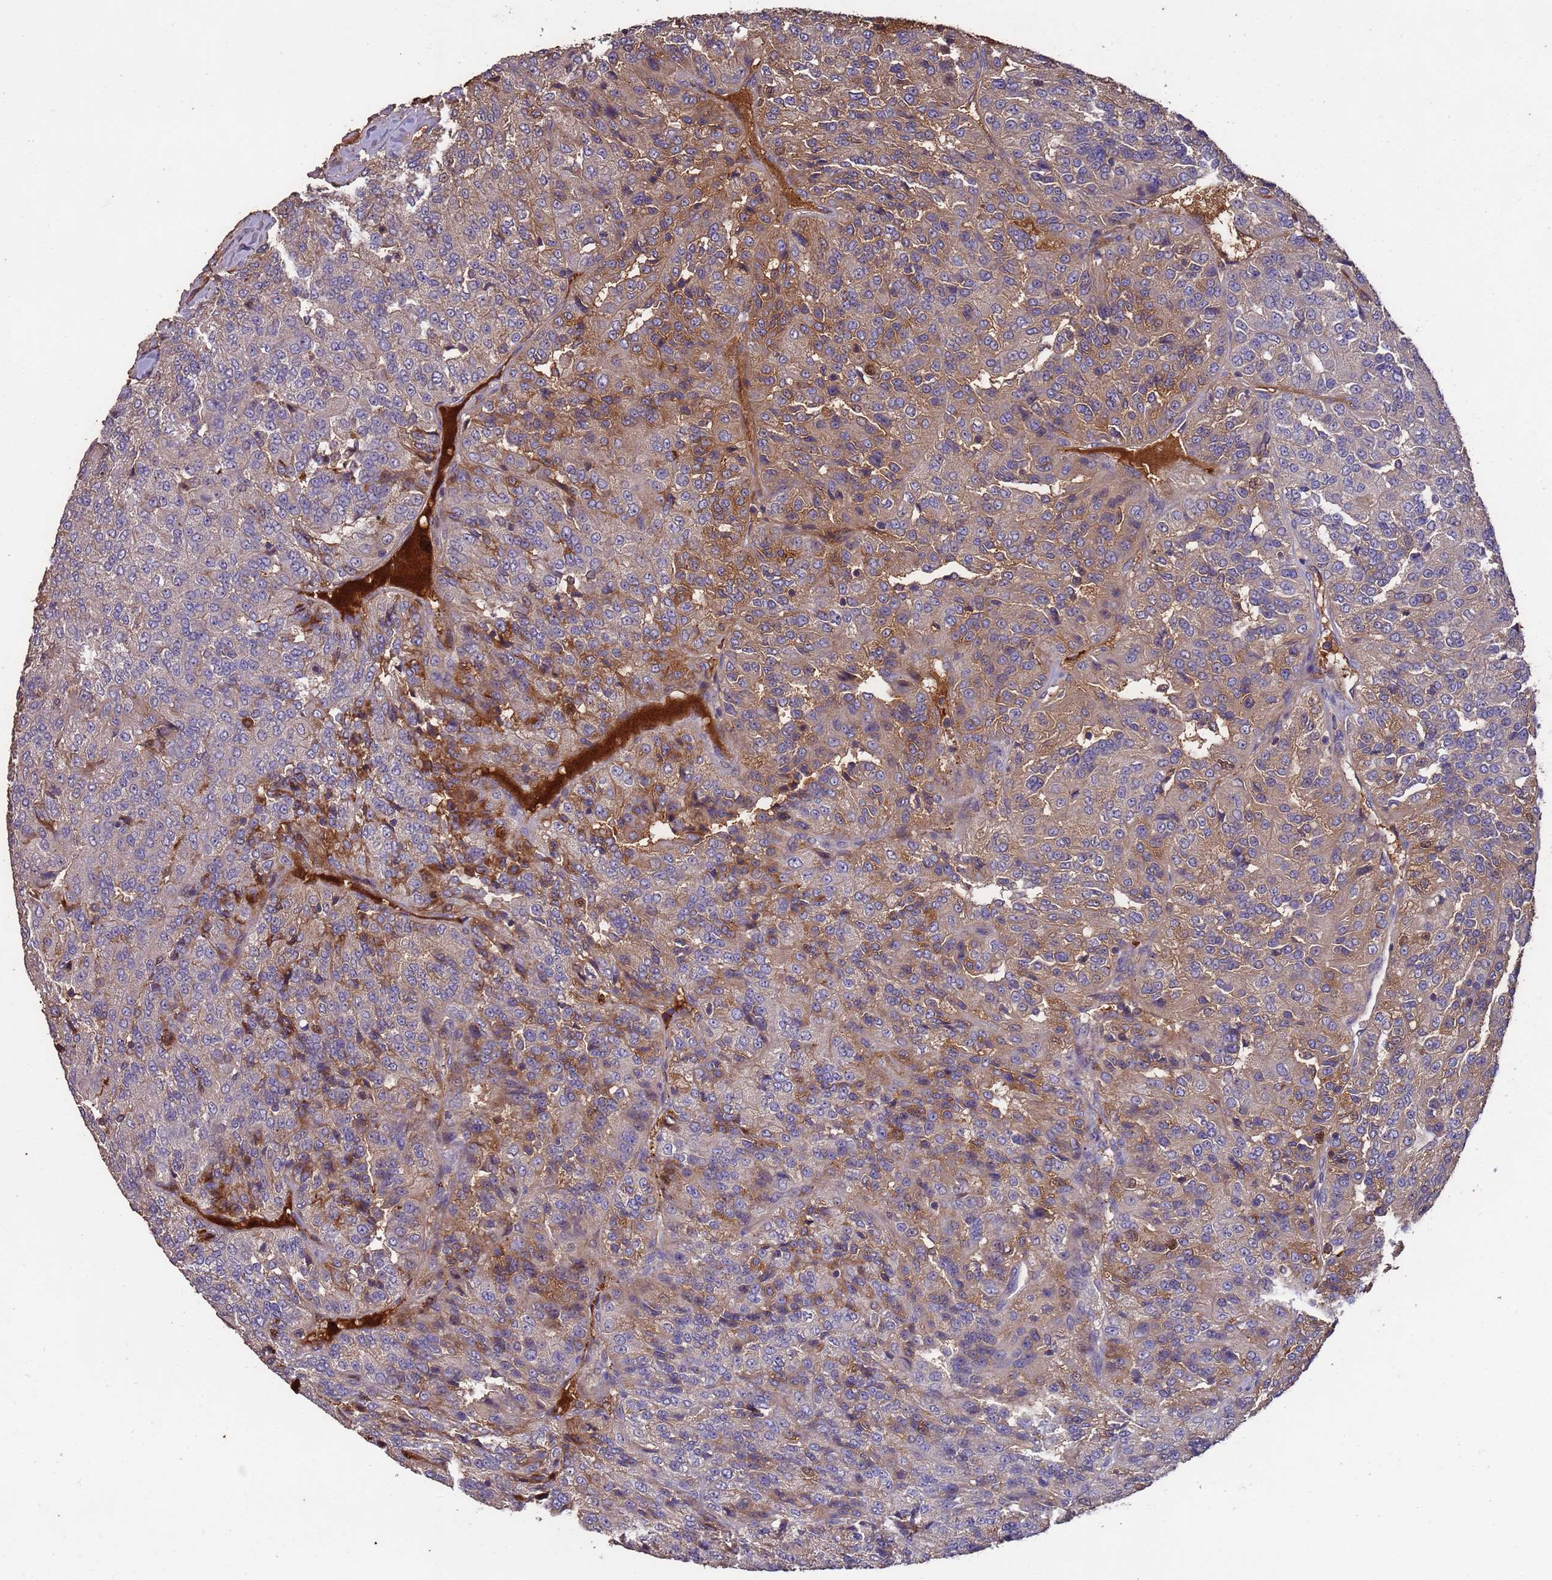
{"staining": {"intensity": "moderate", "quantity": "25%-75%", "location": "cytoplasmic/membranous"}, "tissue": "renal cancer", "cell_type": "Tumor cells", "image_type": "cancer", "snomed": [{"axis": "morphology", "description": "Adenocarcinoma, NOS"}, {"axis": "topography", "description": "Kidney"}], "caption": "This is an image of immunohistochemistry staining of renal adenocarcinoma, which shows moderate staining in the cytoplasmic/membranous of tumor cells.", "gene": "CCDC184", "patient": {"sex": "female", "age": 63}}